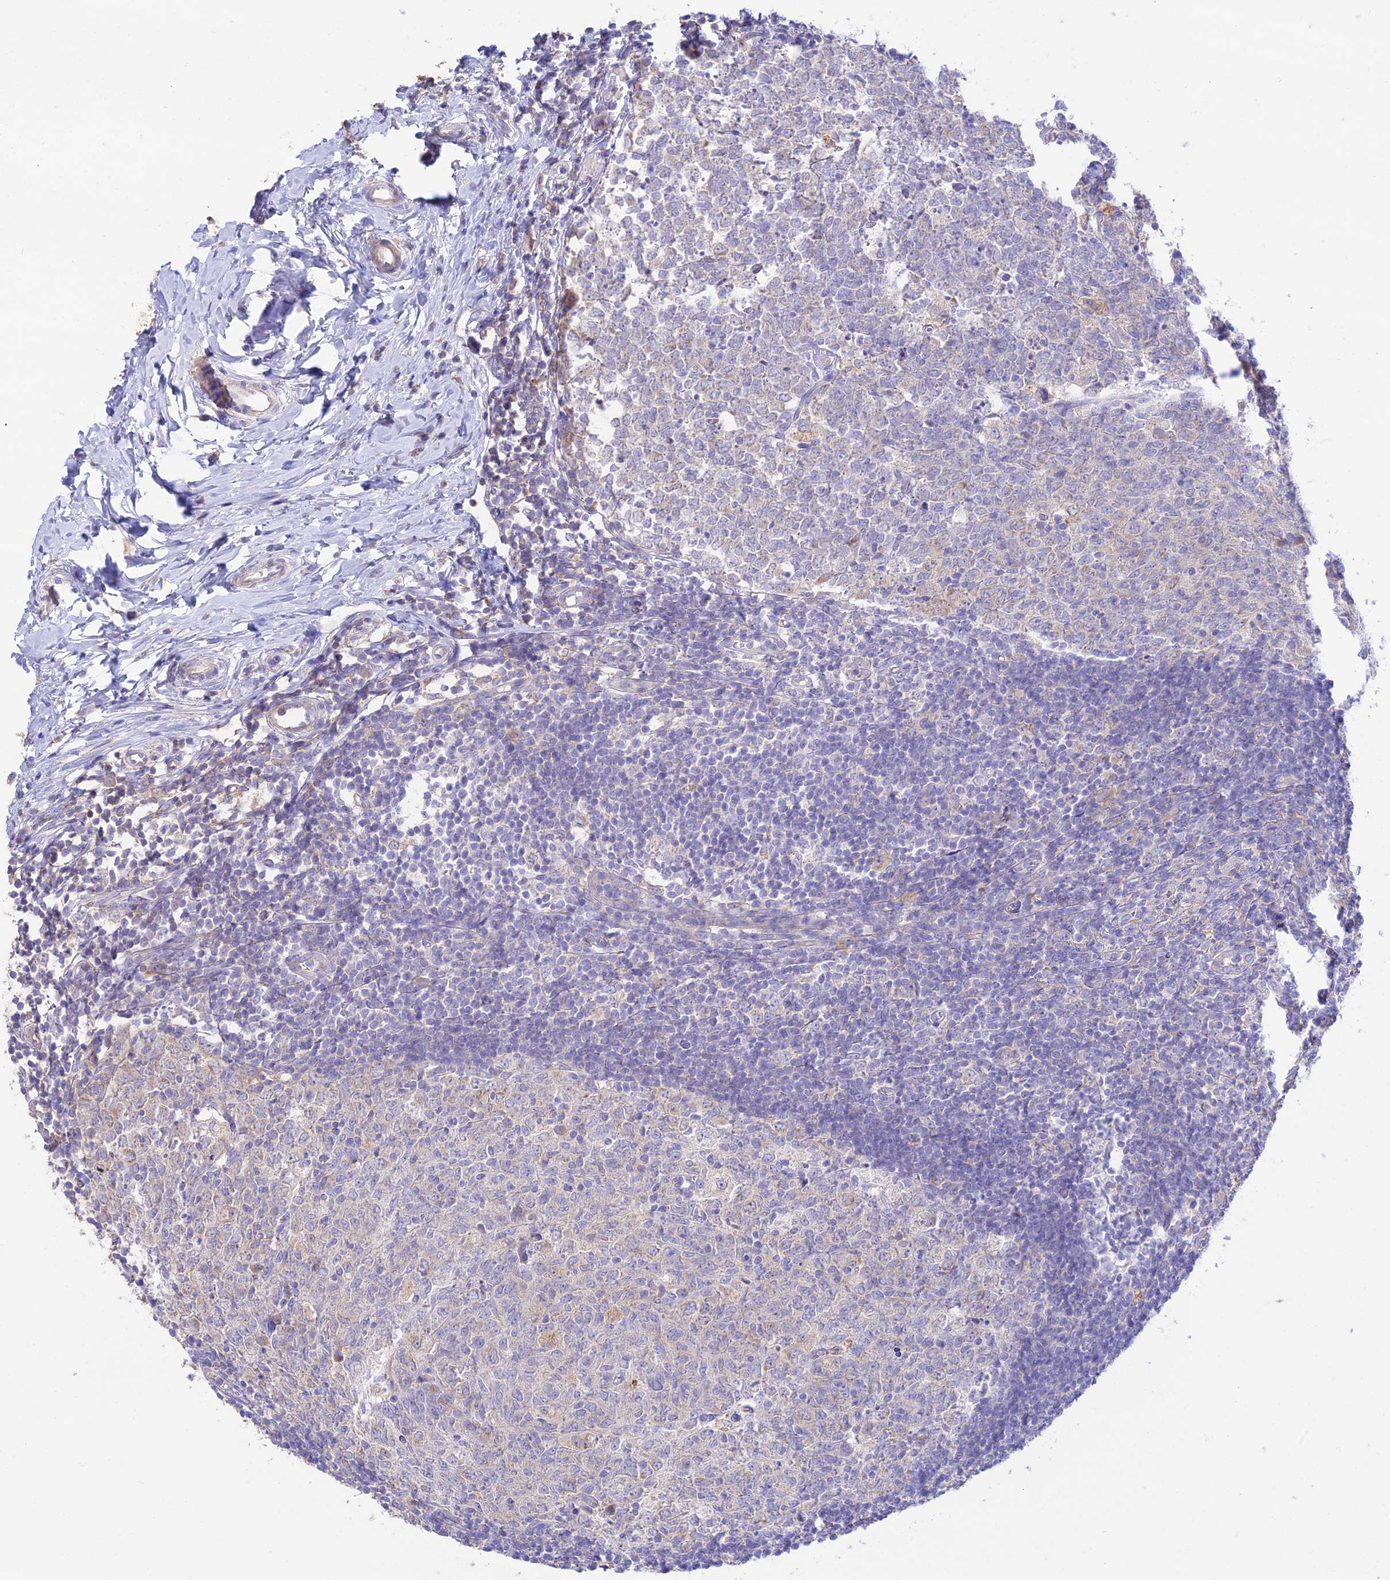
{"staining": {"intensity": "strong", "quantity": "25%-75%", "location": "cytoplasmic/membranous"}, "tissue": "appendix", "cell_type": "Glandular cells", "image_type": "normal", "snomed": [{"axis": "morphology", "description": "Normal tissue, NOS"}, {"axis": "topography", "description": "Appendix"}], "caption": "An immunohistochemistry (IHC) photomicrograph of normal tissue is shown. Protein staining in brown highlights strong cytoplasmic/membranous positivity in appendix within glandular cells.", "gene": "NLRP9", "patient": {"sex": "male", "age": 14}}